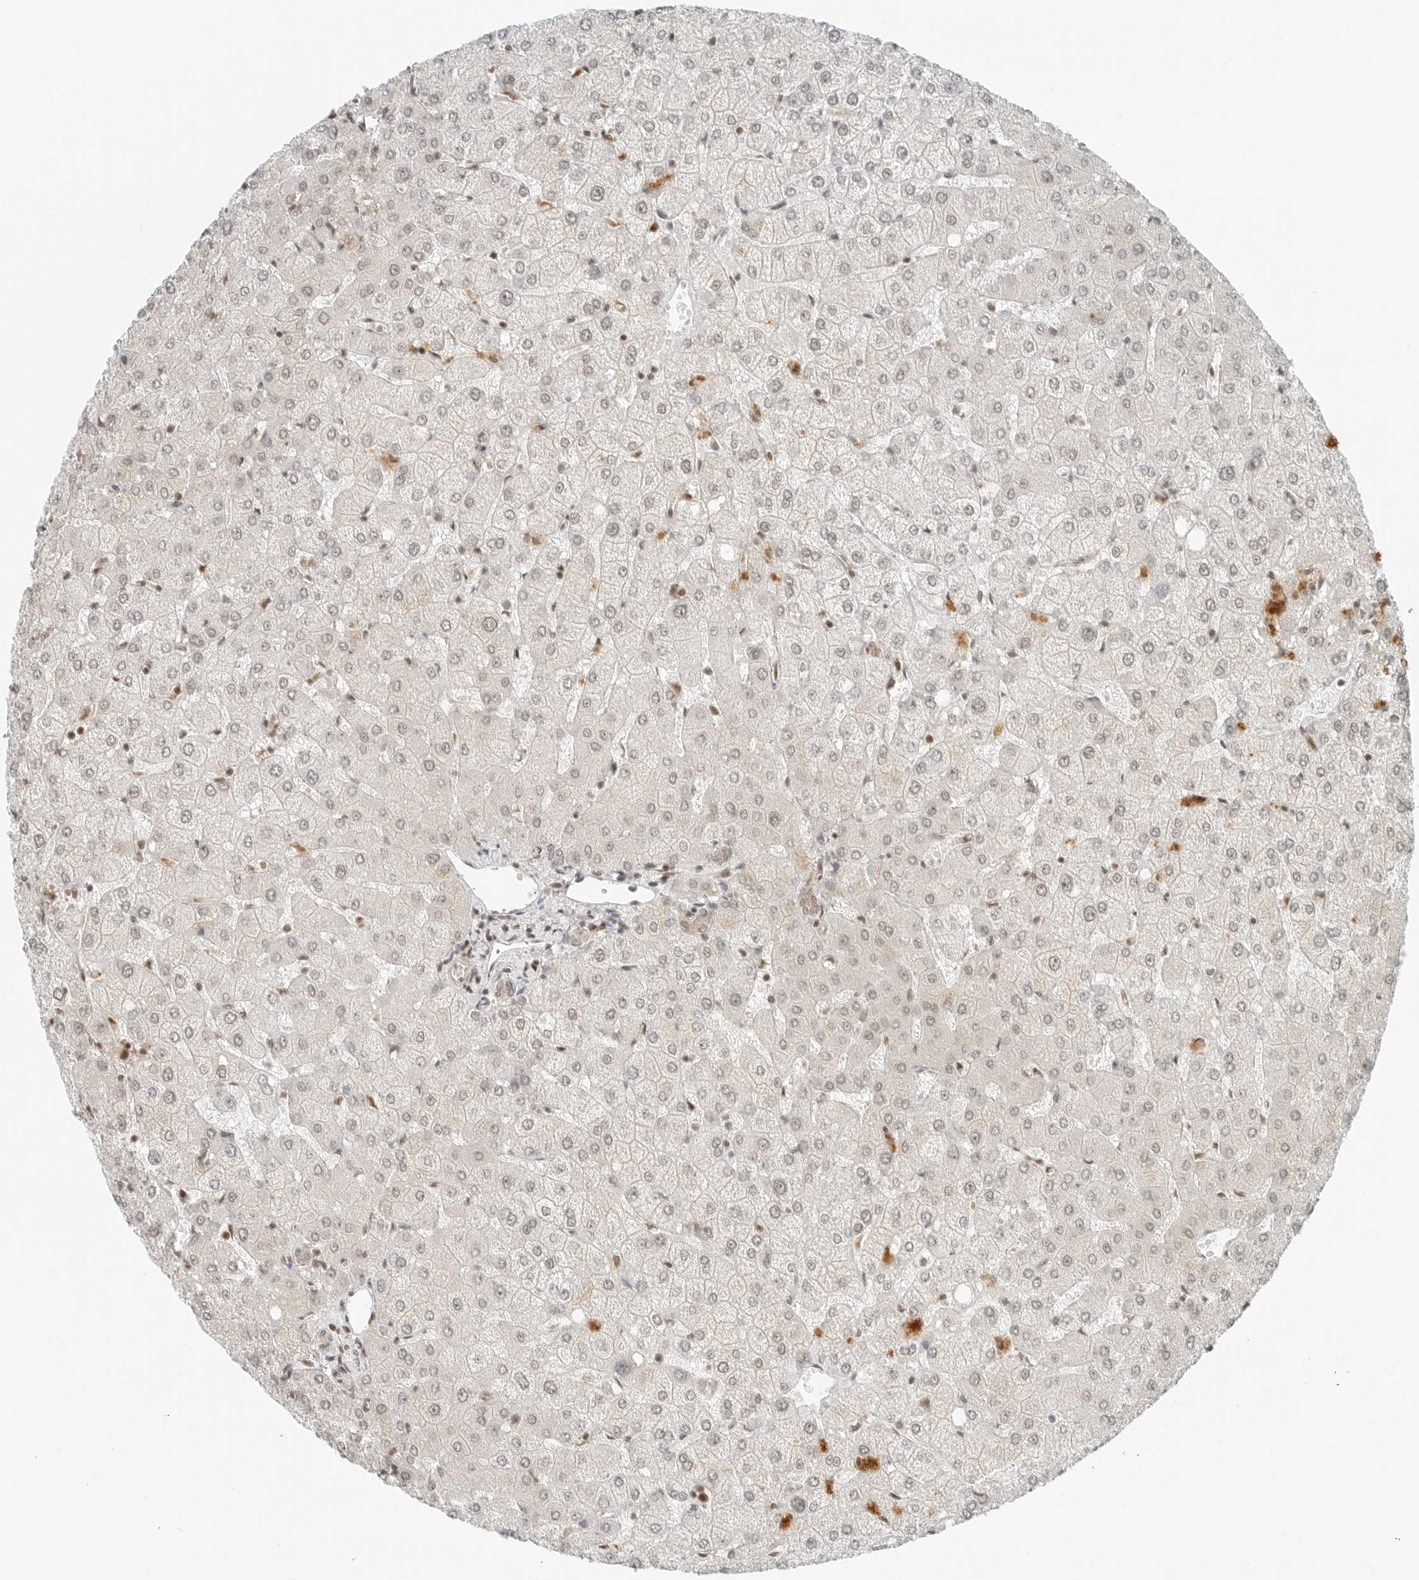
{"staining": {"intensity": "weak", "quantity": "<25%", "location": "cytoplasmic/membranous,nuclear"}, "tissue": "liver", "cell_type": "Cholangiocytes", "image_type": "normal", "snomed": [{"axis": "morphology", "description": "Normal tissue, NOS"}, {"axis": "topography", "description": "Liver"}], "caption": "The photomicrograph demonstrates no significant positivity in cholangiocytes of liver.", "gene": "CRTC2", "patient": {"sex": "female", "age": 54}}